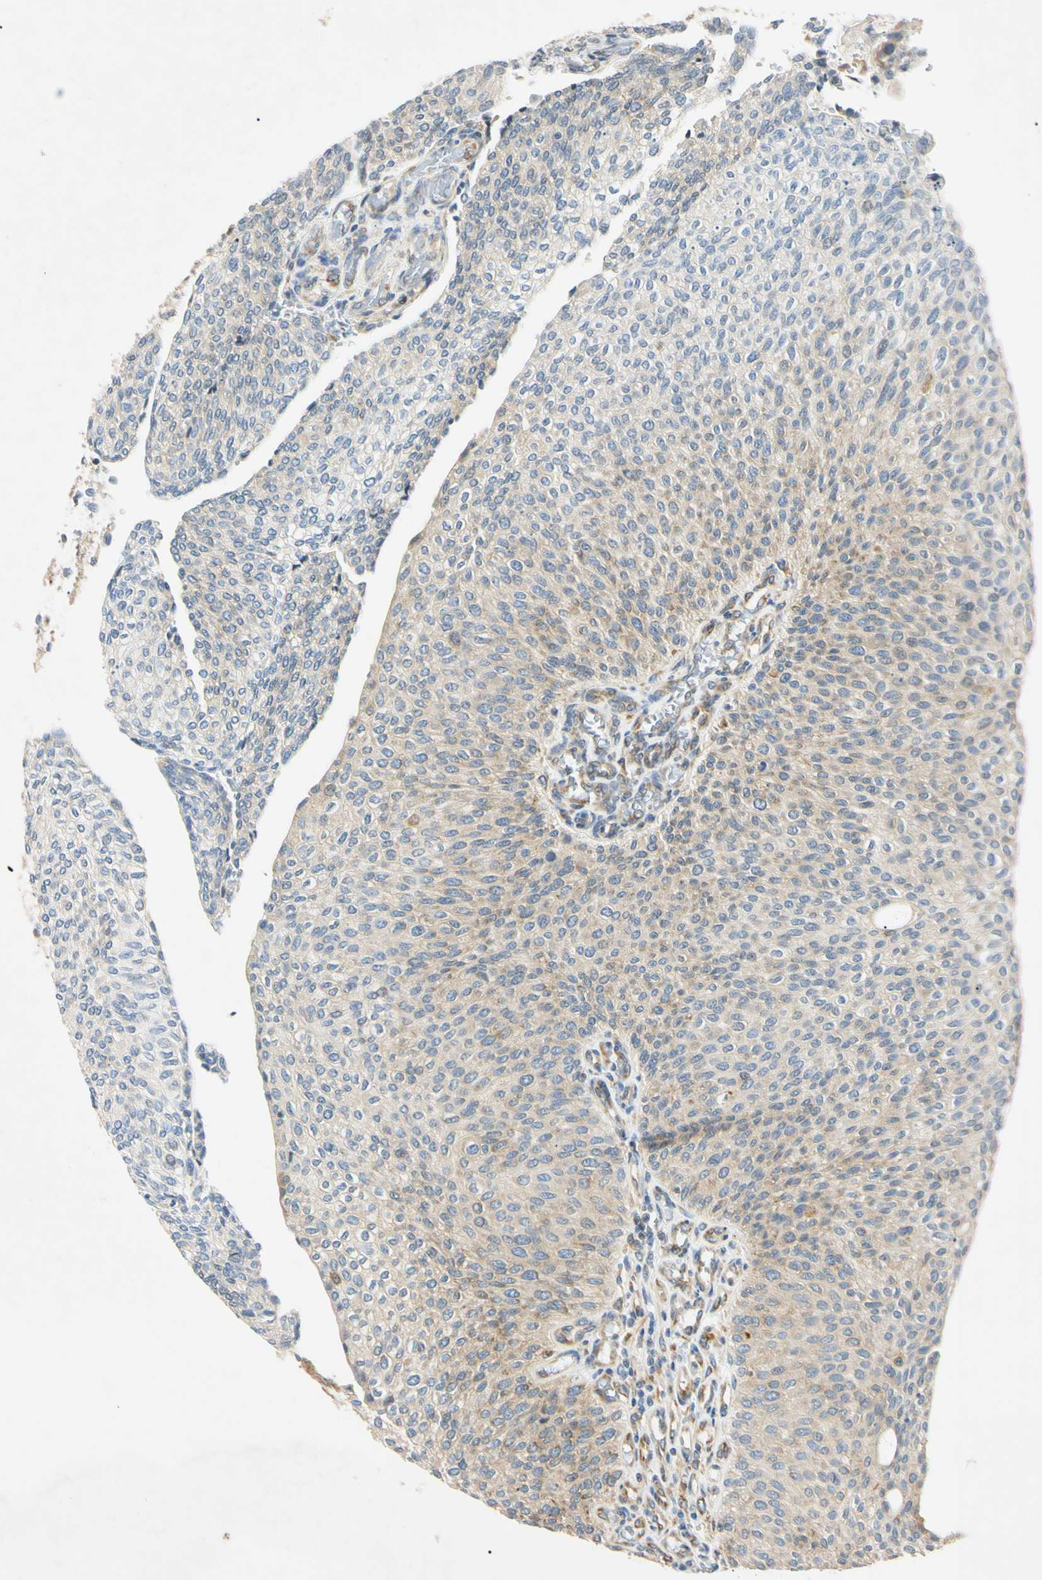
{"staining": {"intensity": "weak", "quantity": "25%-75%", "location": "cytoplasmic/membranous"}, "tissue": "urothelial cancer", "cell_type": "Tumor cells", "image_type": "cancer", "snomed": [{"axis": "morphology", "description": "Urothelial carcinoma, Low grade"}, {"axis": "topography", "description": "Urinary bladder"}], "caption": "Immunohistochemistry micrograph of low-grade urothelial carcinoma stained for a protein (brown), which demonstrates low levels of weak cytoplasmic/membranous positivity in approximately 25%-75% of tumor cells.", "gene": "DNAJB12", "patient": {"sex": "female", "age": 79}}